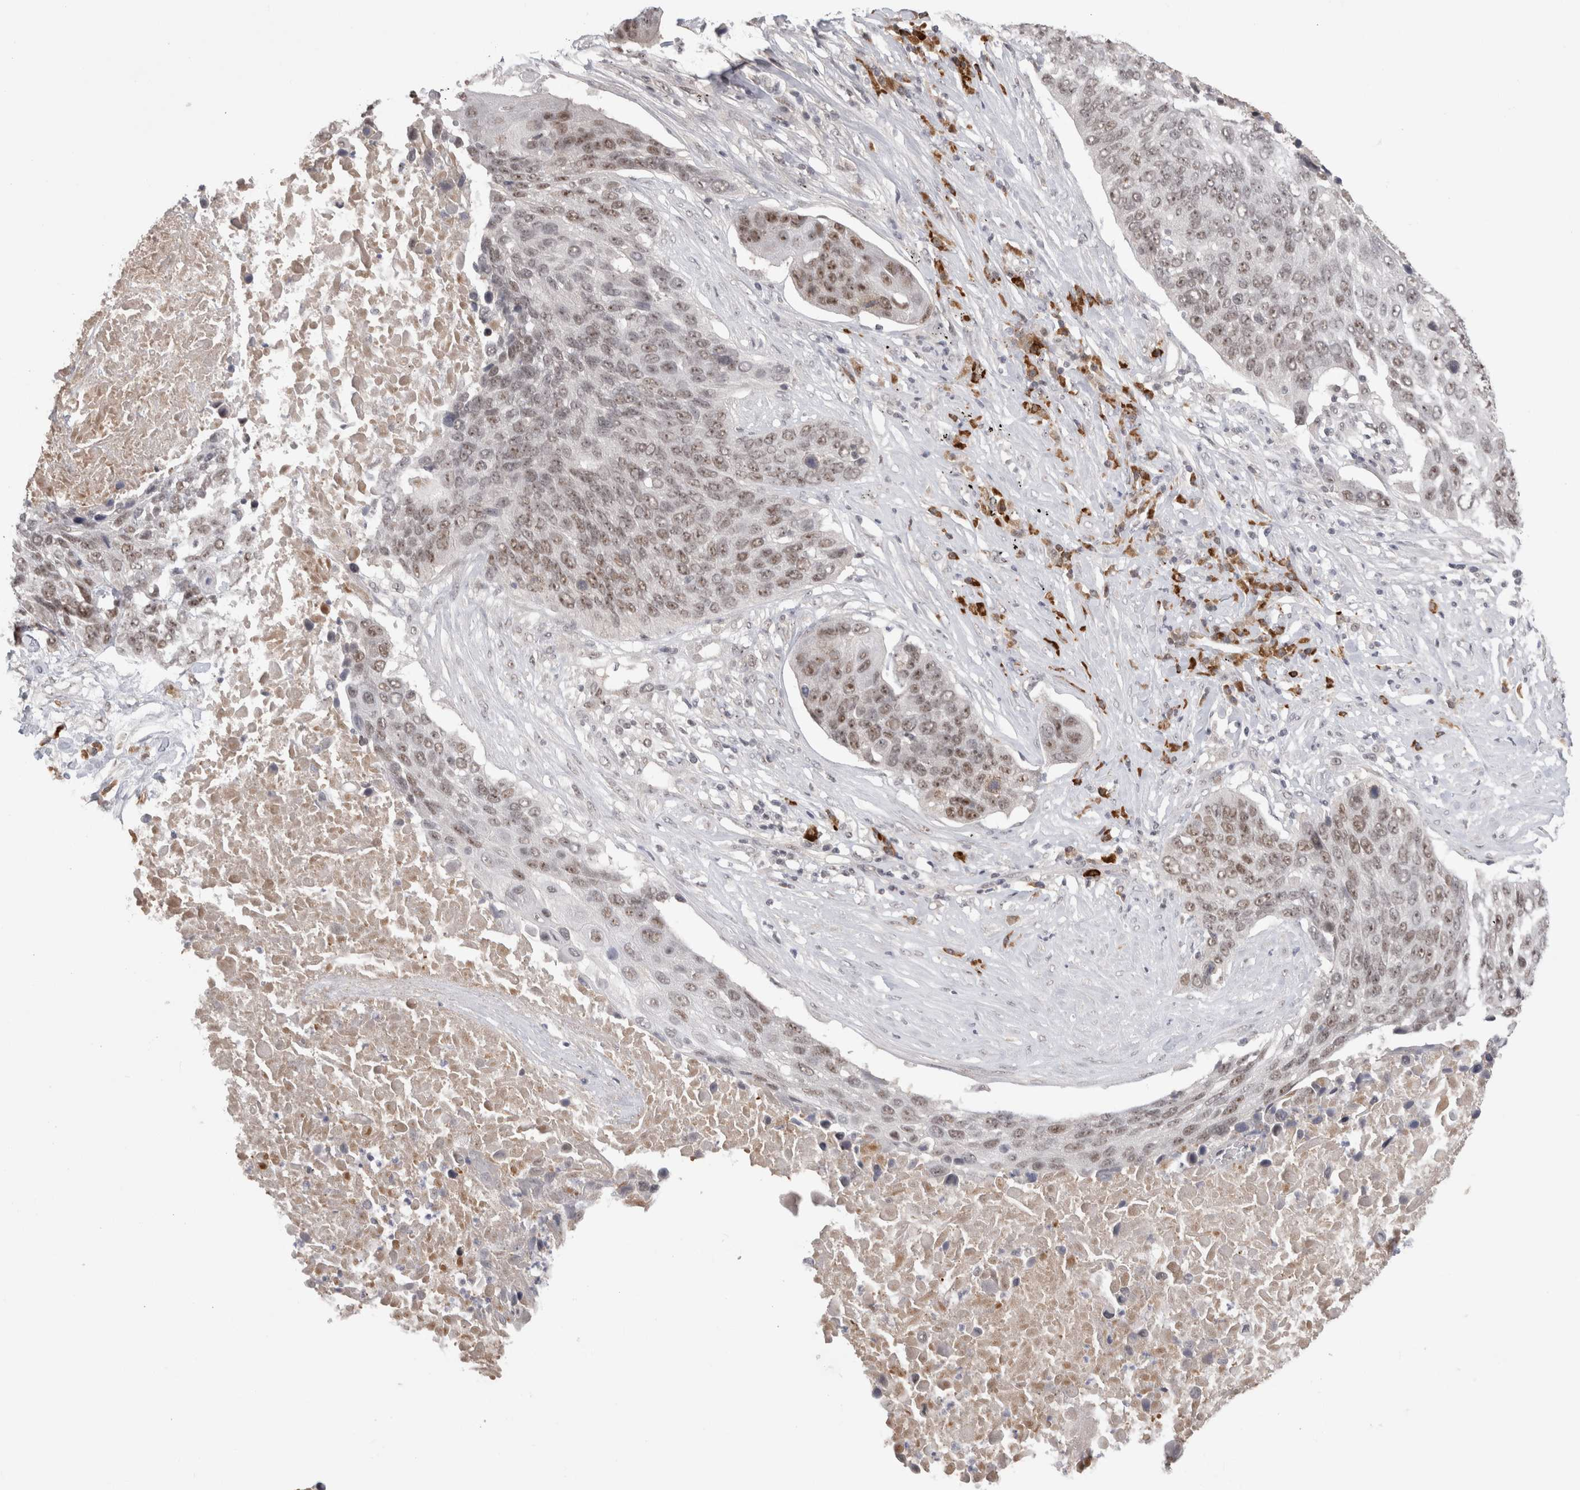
{"staining": {"intensity": "moderate", "quantity": ">75%", "location": "nuclear"}, "tissue": "lung cancer", "cell_type": "Tumor cells", "image_type": "cancer", "snomed": [{"axis": "morphology", "description": "Squamous cell carcinoma, NOS"}, {"axis": "topography", "description": "Lung"}], "caption": "Lung cancer (squamous cell carcinoma) was stained to show a protein in brown. There is medium levels of moderate nuclear staining in about >75% of tumor cells.", "gene": "ZNF24", "patient": {"sex": "male", "age": 66}}